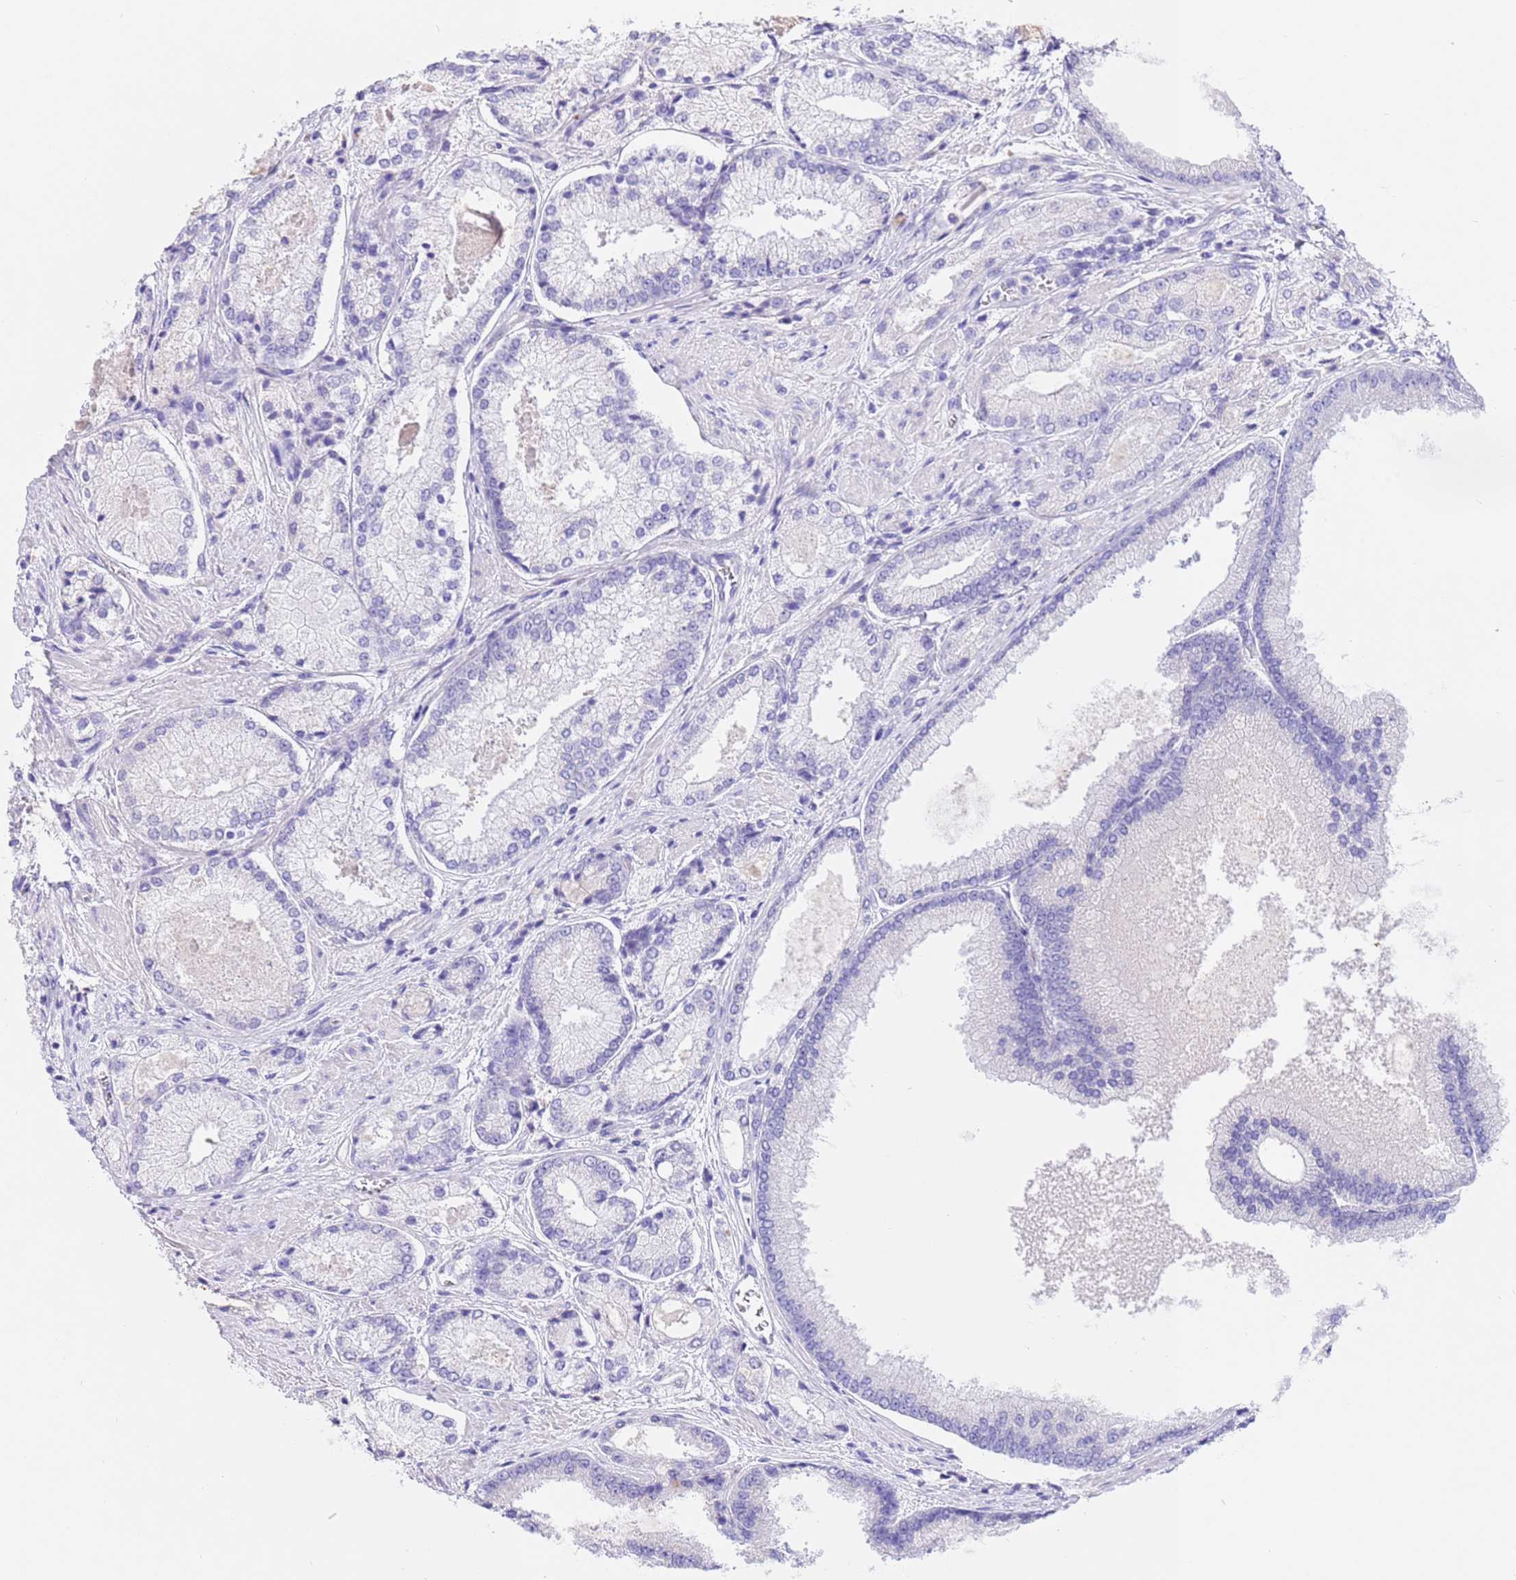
{"staining": {"intensity": "negative", "quantity": "none", "location": "none"}, "tissue": "prostate cancer", "cell_type": "Tumor cells", "image_type": "cancer", "snomed": [{"axis": "morphology", "description": "Adenocarcinoma, Low grade"}, {"axis": "topography", "description": "Prostate"}], "caption": "DAB (3,3'-diaminobenzidine) immunohistochemical staining of prostate low-grade adenocarcinoma exhibits no significant staining in tumor cells.", "gene": "CPB1", "patient": {"sex": "male", "age": 74}}